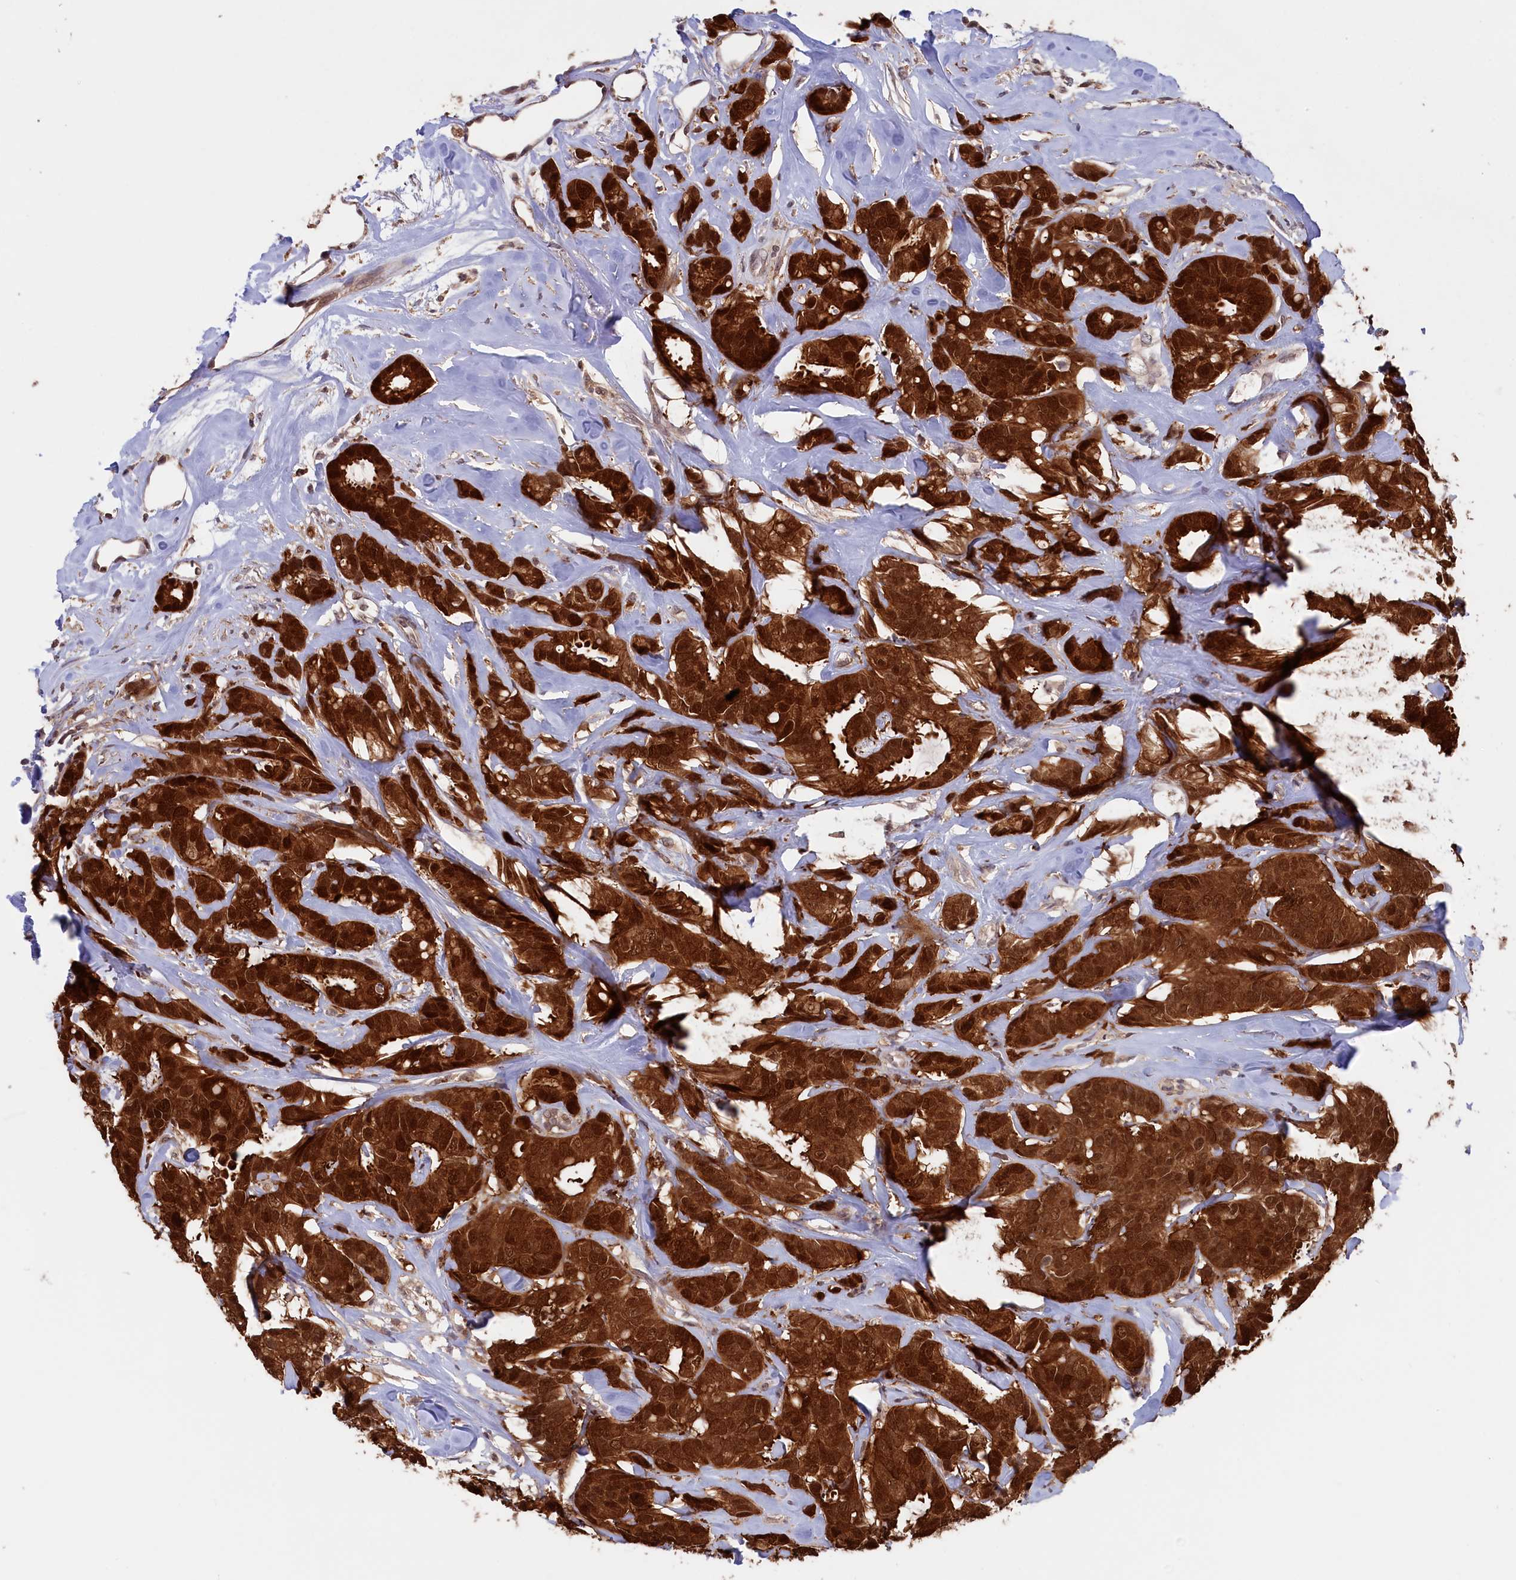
{"staining": {"intensity": "strong", "quantity": ">75%", "location": "cytoplasmic/membranous,nuclear"}, "tissue": "breast cancer", "cell_type": "Tumor cells", "image_type": "cancer", "snomed": [{"axis": "morphology", "description": "Duct carcinoma"}, {"axis": "topography", "description": "Breast"}], "caption": "Protein staining of breast cancer tissue reveals strong cytoplasmic/membranous and nuclear positivity in about >75% of tumor cells.", "gene": "JPT2", "patient": {"sex": "female", "age": 87}}